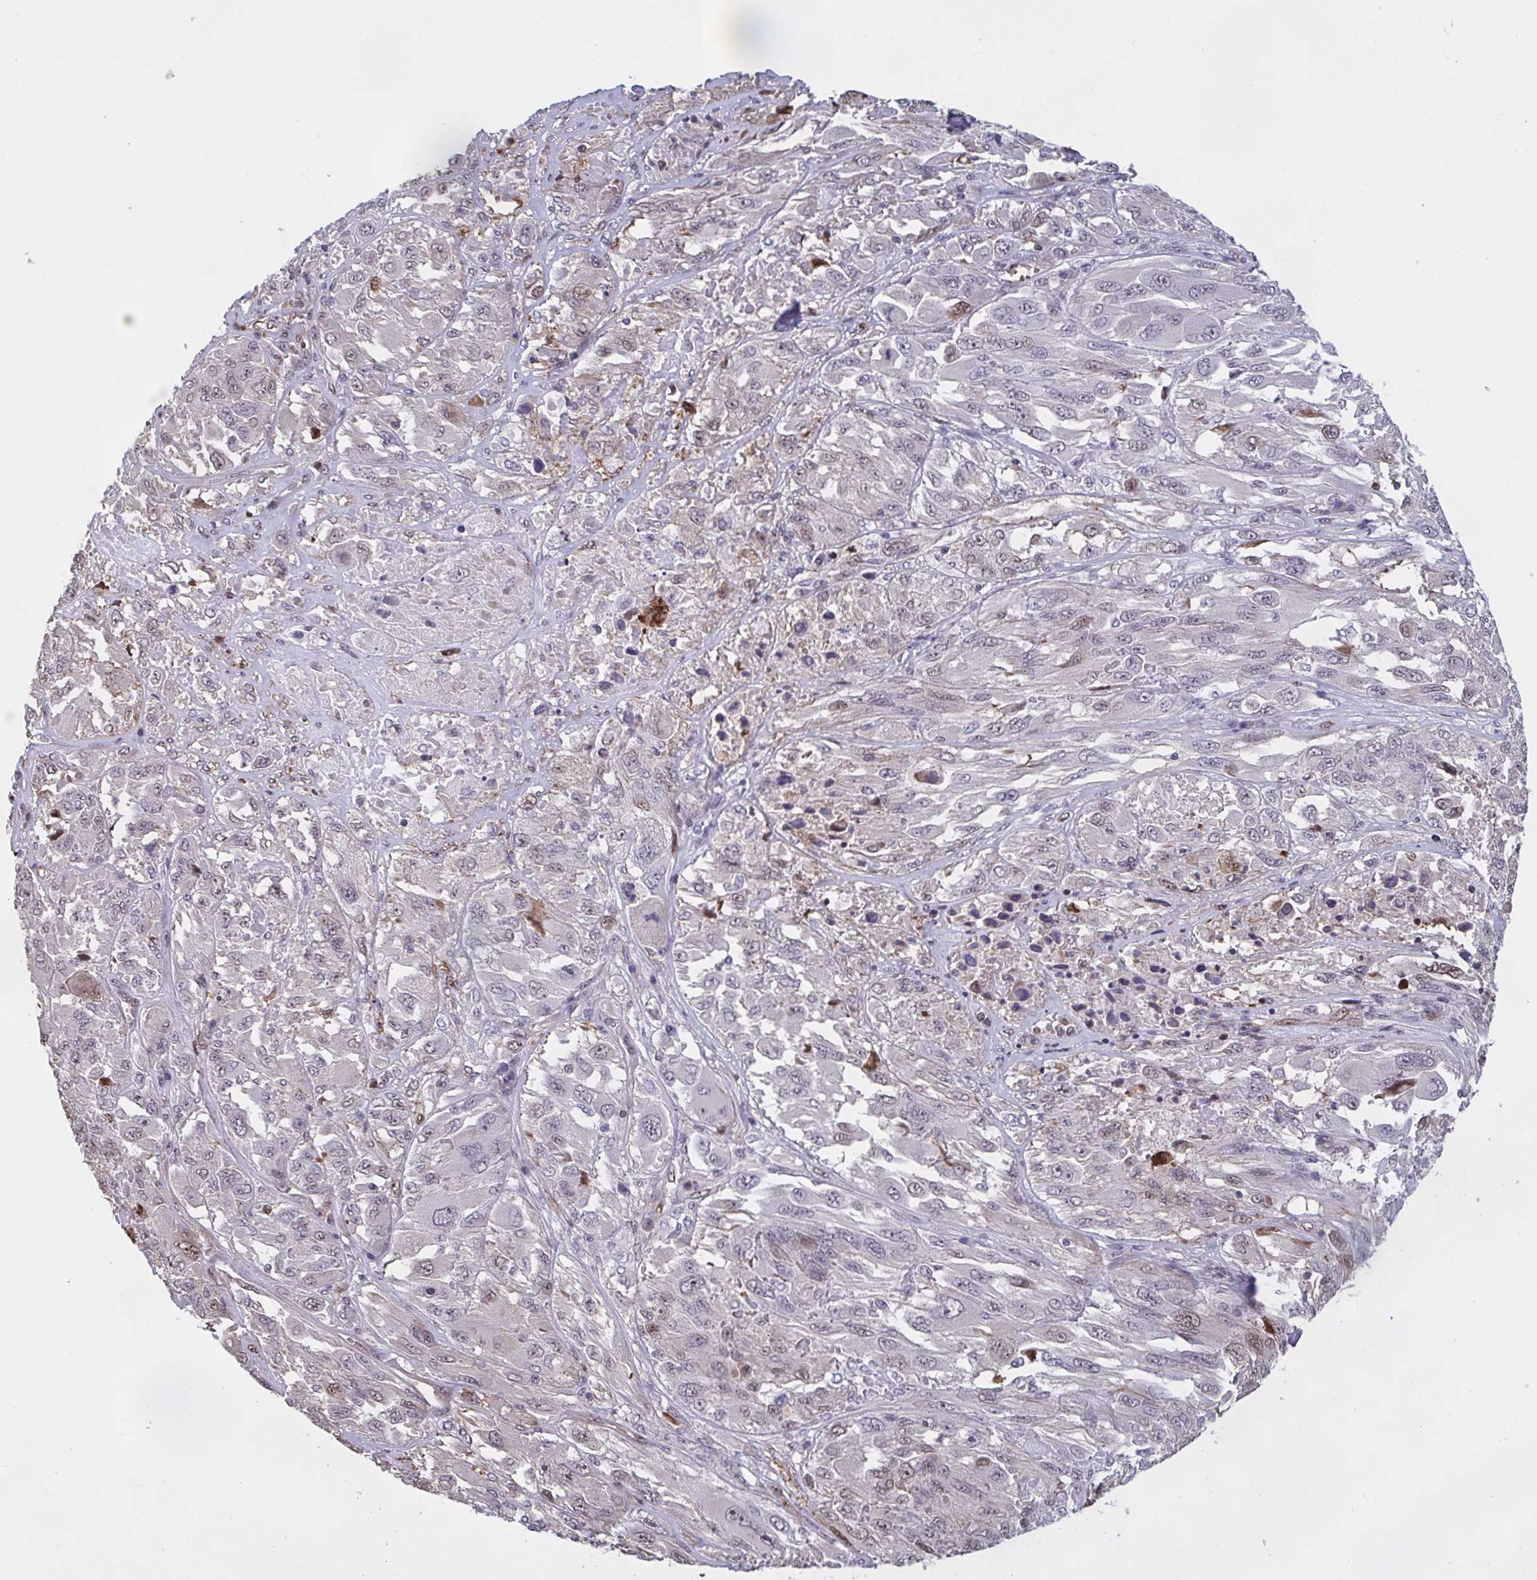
{"staining": {"intensity": "moderate", "quantity": "<25%", "location": "cytoplasmic/membranous,nuclear"}, "tissue": "melanoma", "cell_type": "Tumor cells", "image_type": "cancer", "snomed": [{"axis": "morphology", "description": "Malignant melanoma, NOS"}, {"axis": "topography", "description": "Skin"}], "caption": "Protein analysis of melanoma tissue exhibits moderate cytoplasmic/membranous and nuclear staining in about <25% of tumor cells. The staining is performed using DAB (3,3'-diaminobenzidine) brown chromogen to label protein expression. The nuclei are counter-stained blue using hematoxylin.", "gene": "PELI2", "patient": {"sex": "female", "age": 91}}